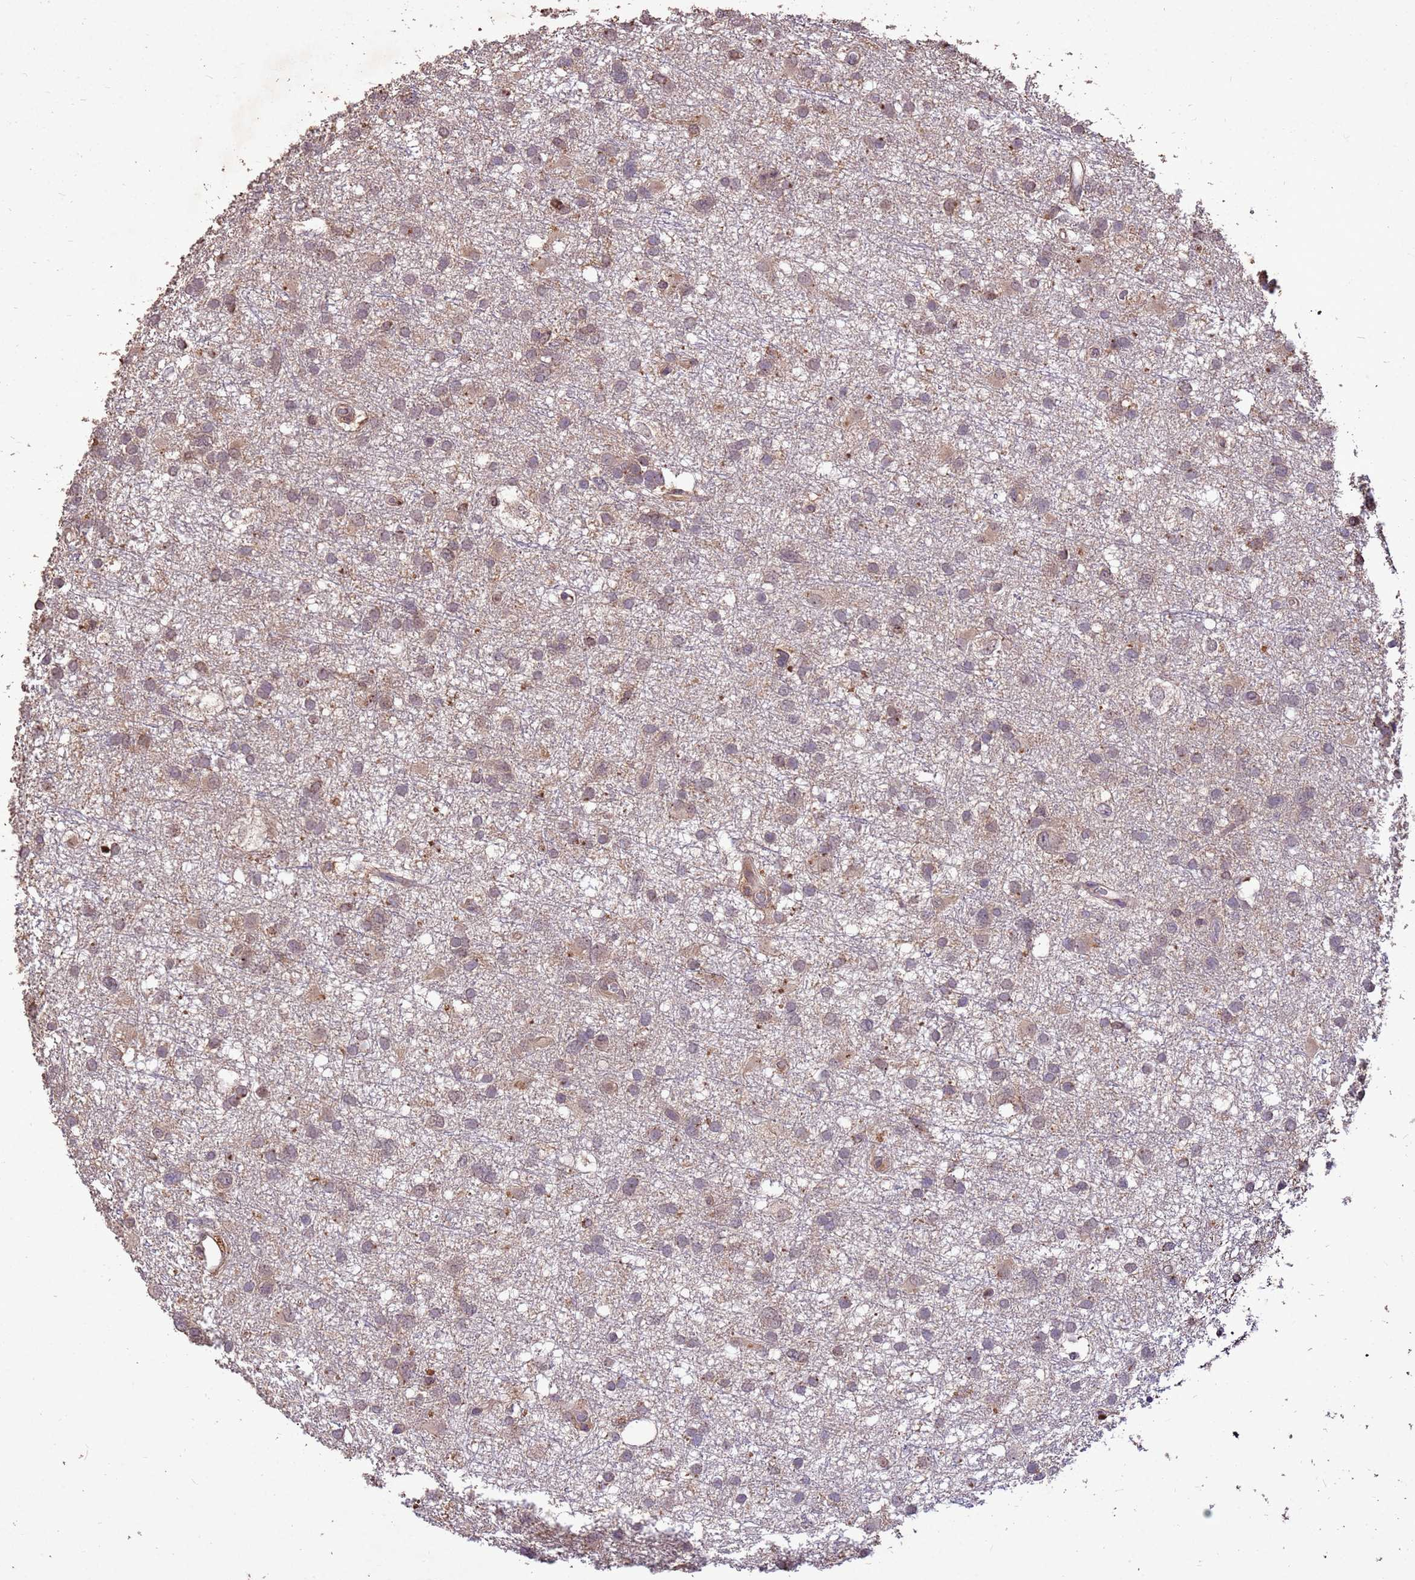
{"staining": {"intensity": "weak", "quantity": "25%-75%", "location": "cytoplasmic/membranous"}, "tissue": "glioma", "cell_type": "Tumor cells", "image_type": "cancer", "snomed": [{"axis": "morphology", "description": "Glioma, malignant, High grade"}, {"axis": "topography", "description": "Brain"}], "caption": "Protein staining by IHC exhibits weak cytoplasmic/membranous expression in approximately 25%-75% of tumor cells in glioma. The staining was performed using DAB to visualize the protein expression in brown, while the nuclei were stained in blue with hematoxylin (Magnification: 20x).", "gene": "TOR4A", "patient": {"sex": "male", "age": 61}}